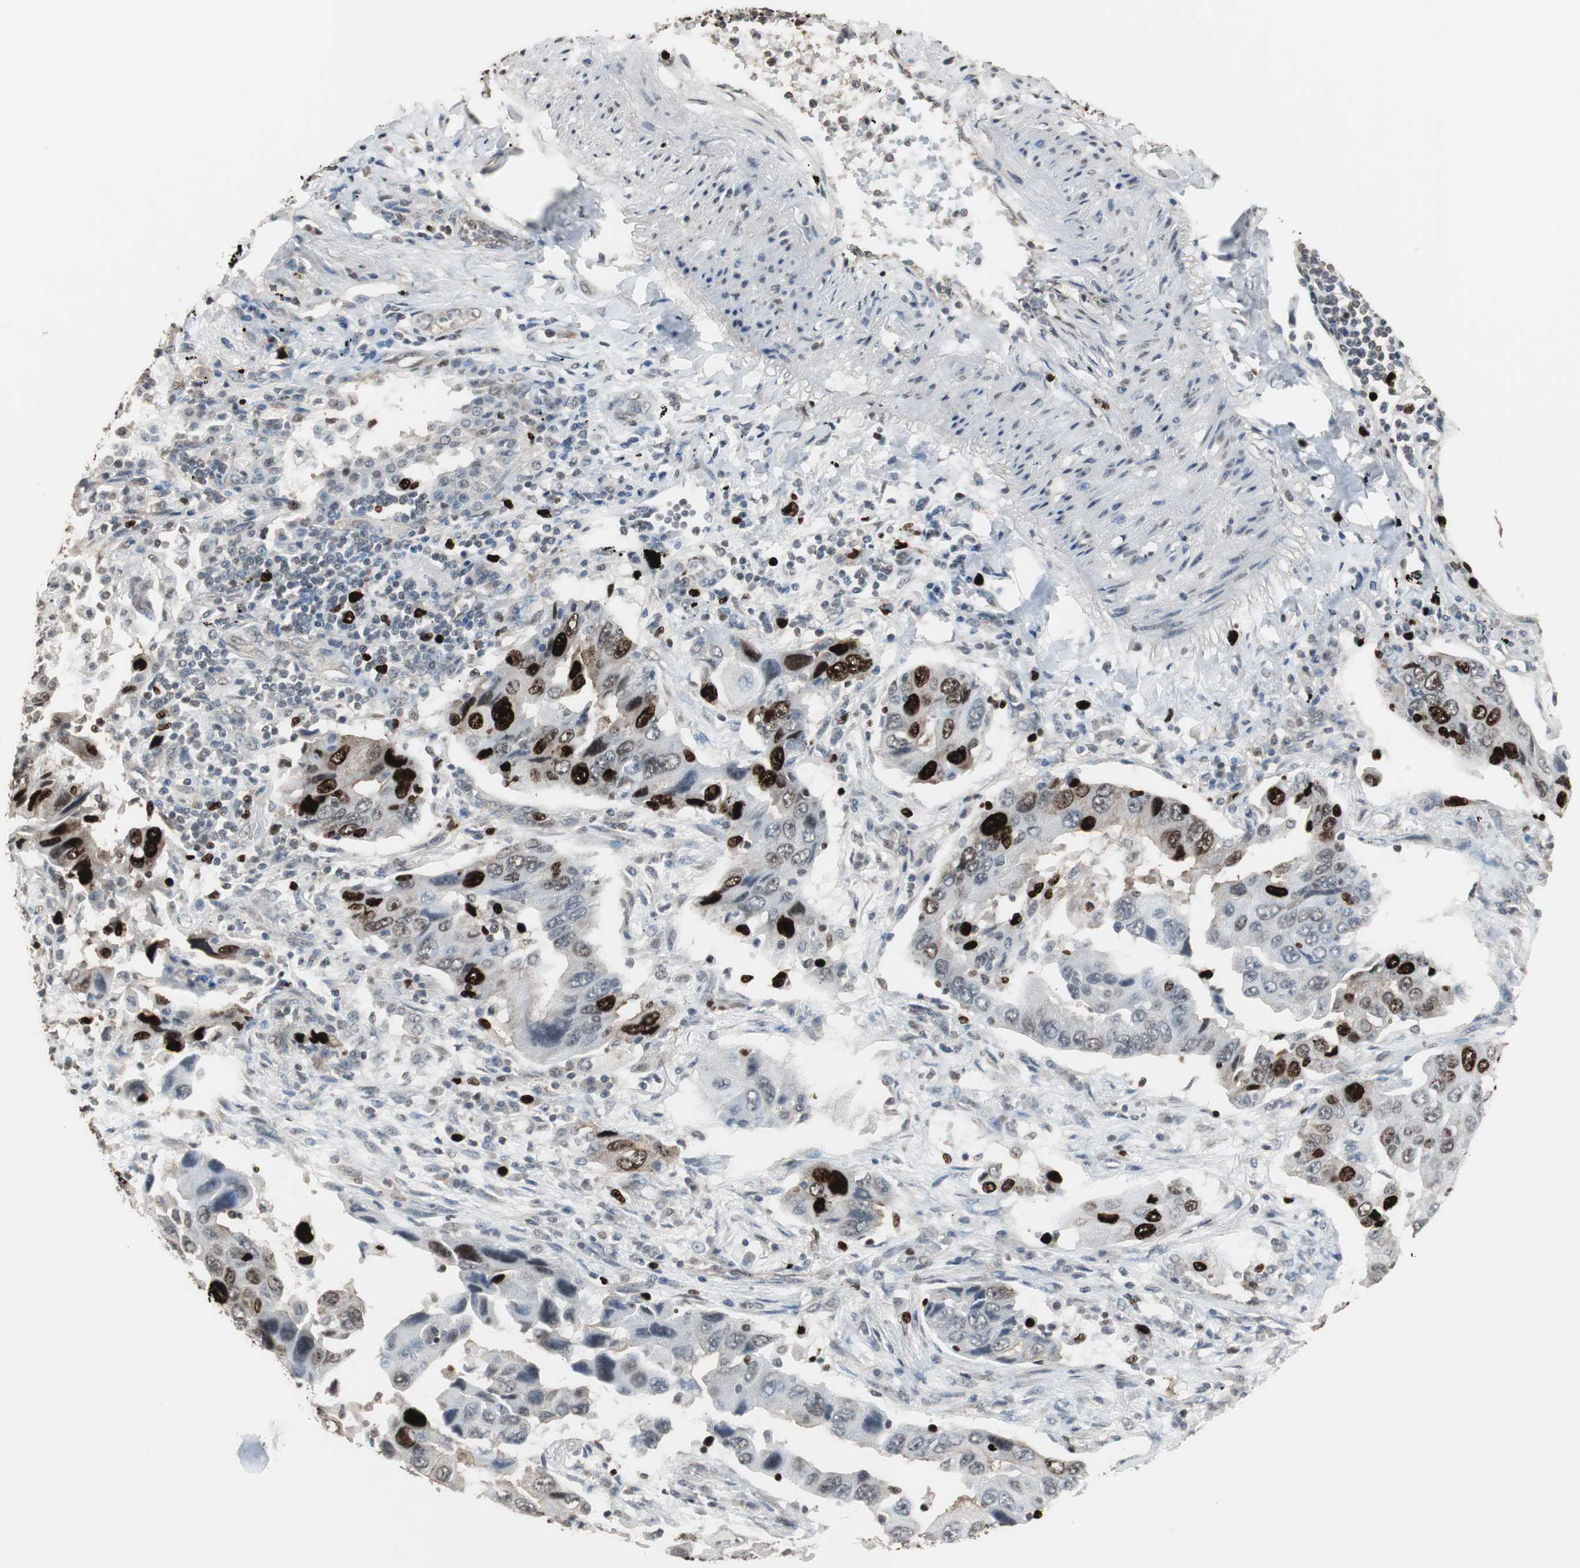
{"staining": {"intensity": "strong", "quantity": "25%-75%", "location": "nuclear"}, "tissue": "lung cancer", "cell_type": "Tumor cells", "image_type": "cancer", "snomed": [{"axis": "morphology", "description": "Adenocarcinoma, NOS"}, {"axis": "topography", "description": "Lung"}], "caption": "Immunohistochemistry (DAB (3,3'-diaminobenzidine)) staining of lung cancer (adenocarcinoma) displays strong nuclear protein staining in approximately 25%-75% of tumor cells.", "gene": "TOP2A", "patient": {"sex": "female", "age": 65}}